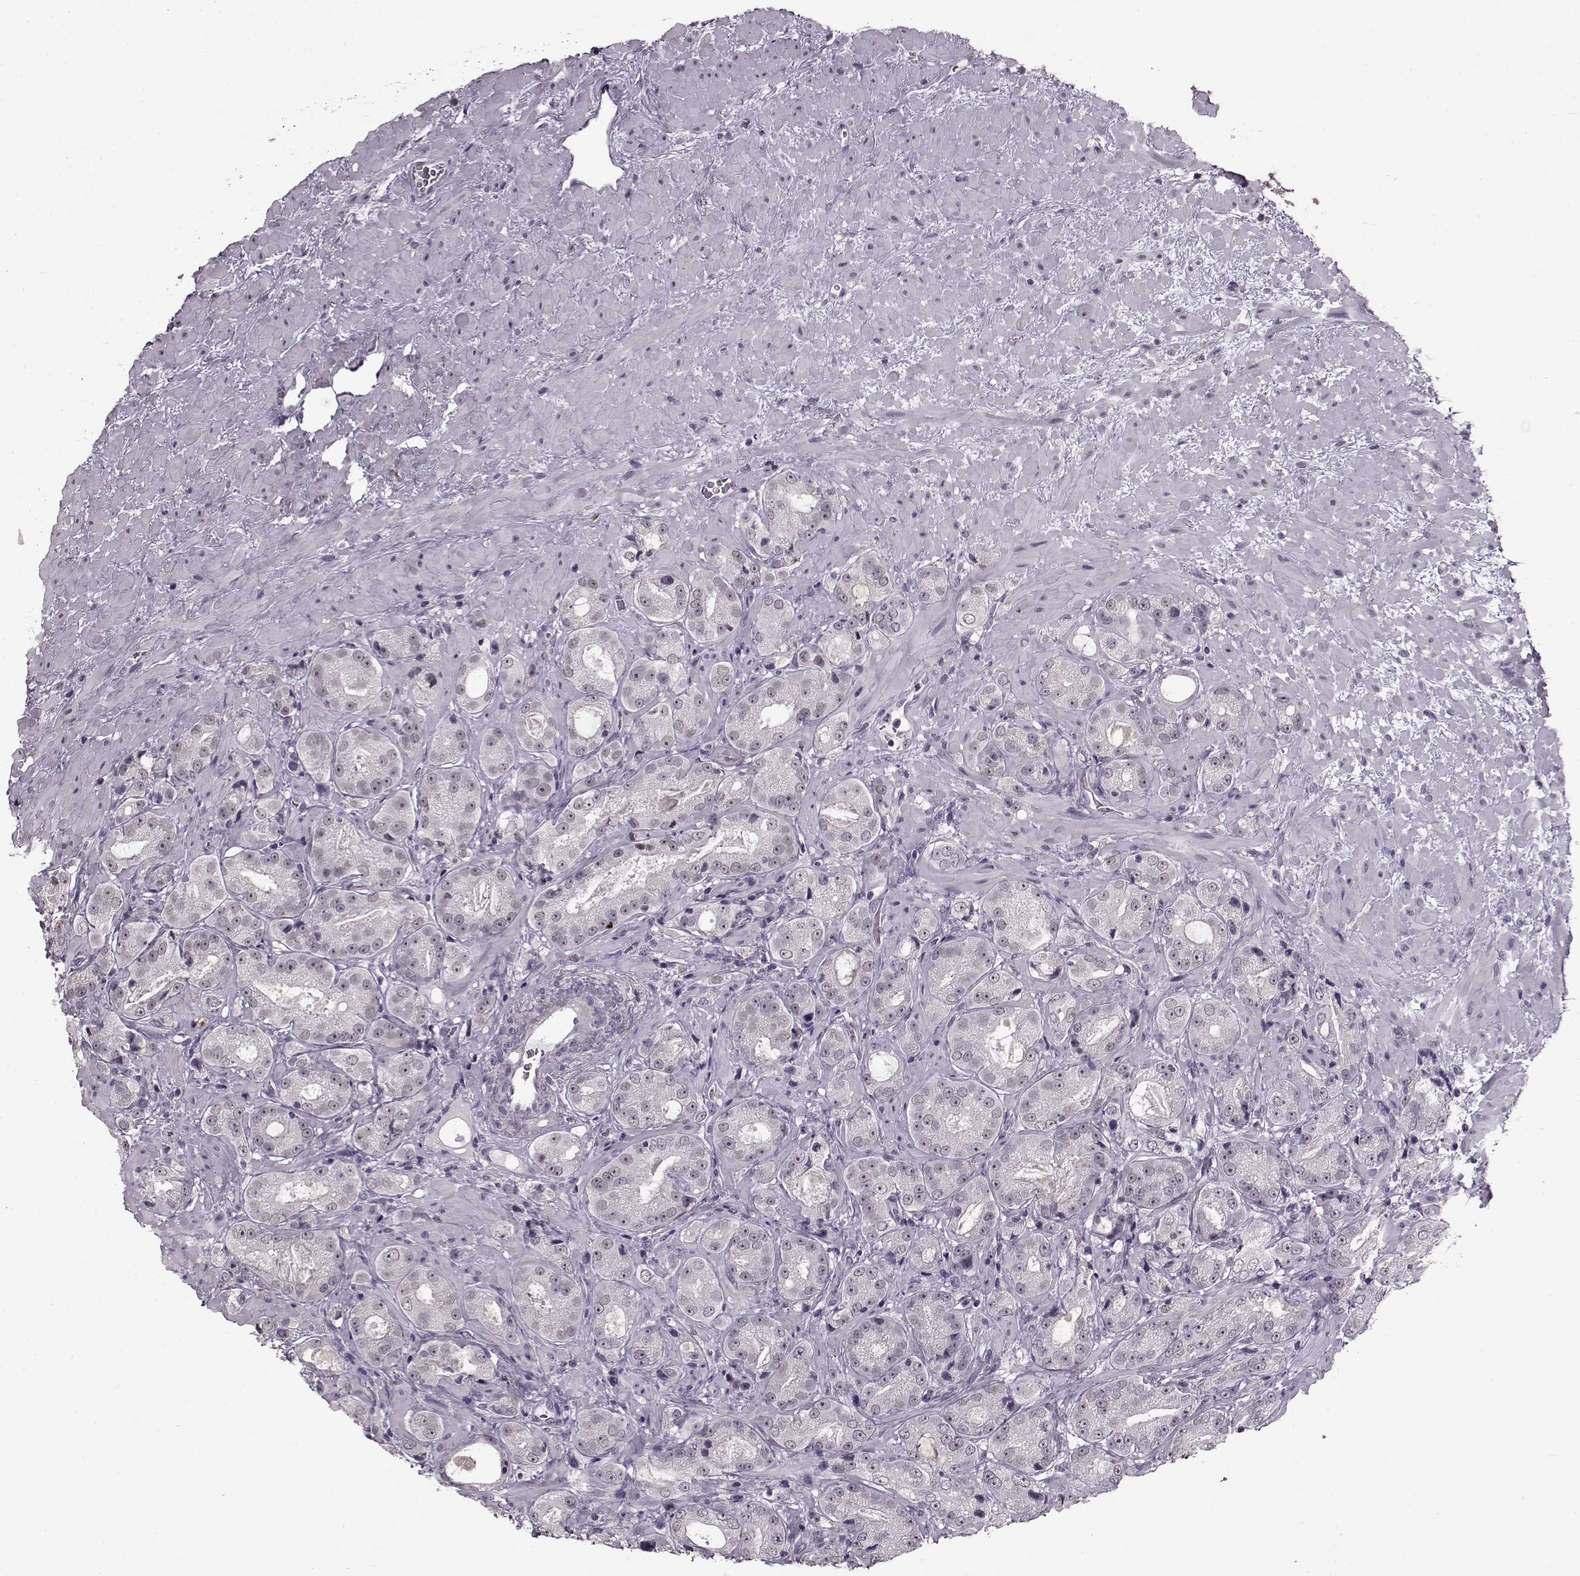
{"staining": {"intensity": "weak", "quantity": "<25%", "location": "nuclear"}, "tissue": "prostate cancer", "cell_type": "Tumor cells", "image_type": "cancer", "snomed": [{"axis": "morphology", "description": "Normal tissue, NOS"}, {"axis": "morphology", "description": "Adenocarcinoma, High grade"}, {"axis": "topography", "description": "Prostate"}], "caption": "Adenocarcinoma (high-grade) (prostate) stained for a protein using immunohistochemistry (IHC) demonstrates no staining tumor cells.", "gene": "RP1L1", "patient": {"sex": "male", "age": 83}}